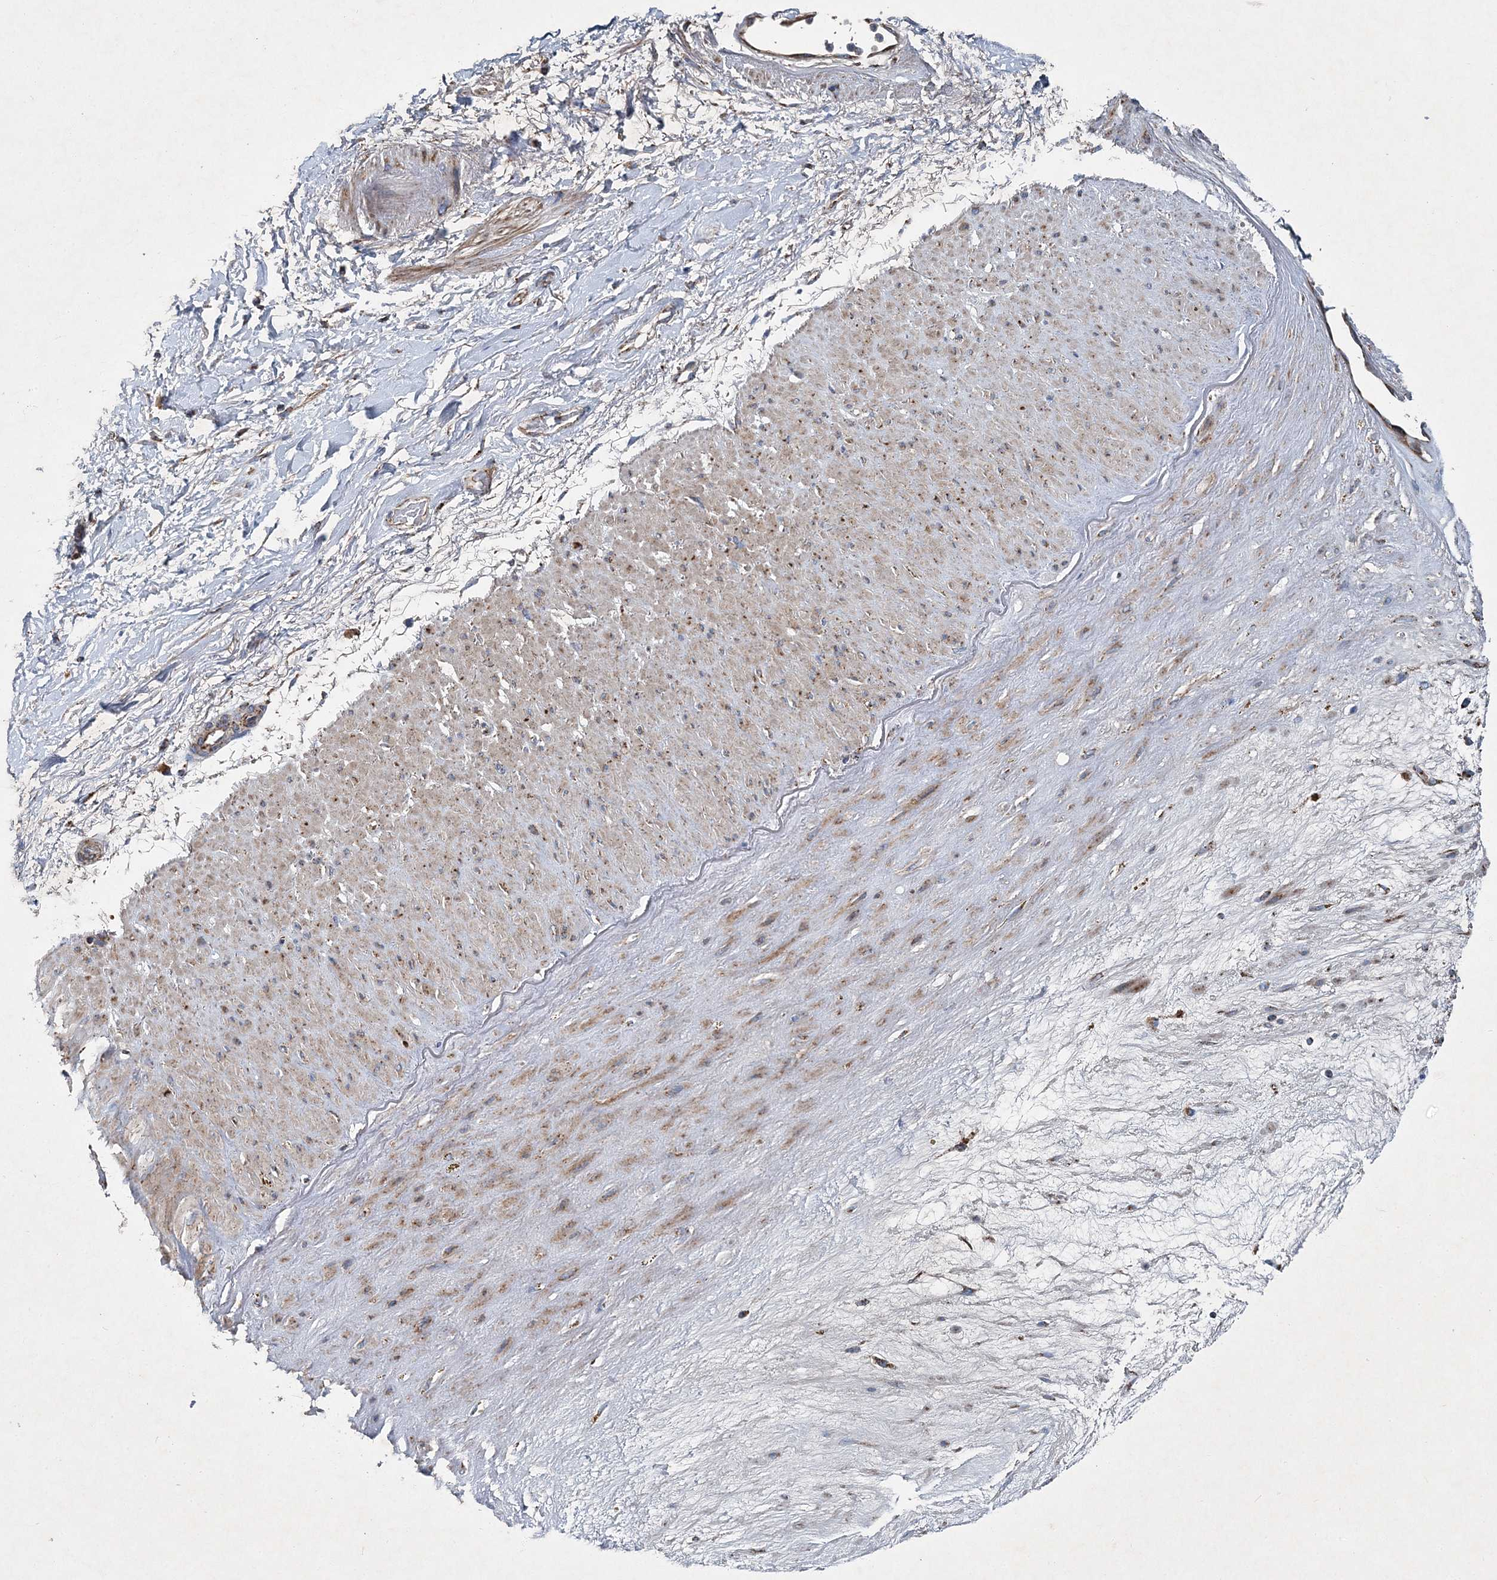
{"staining": {"intensity": "moderate", "quantity": "25%-75%", "location": "cytoplasmic/membranous"}, "tissue": "adipose tissue", "cell_type": "Adipocytes", "image_type": "normal", "snomed": [{"axis": "morphology", "description": "Normal tissue, NOS"}, {"axis": "topography", "description": "Soft tissue"}], "caption": "The histopathology image reveals immunohistochemical staining of normal adipose tissue. There is moderate cytoplasmic/membranous positivity is appreciated in about 25%-75% of adipocytes.", "gene": "SPAG16", "patient": {"sex": "male", "age": 72}}